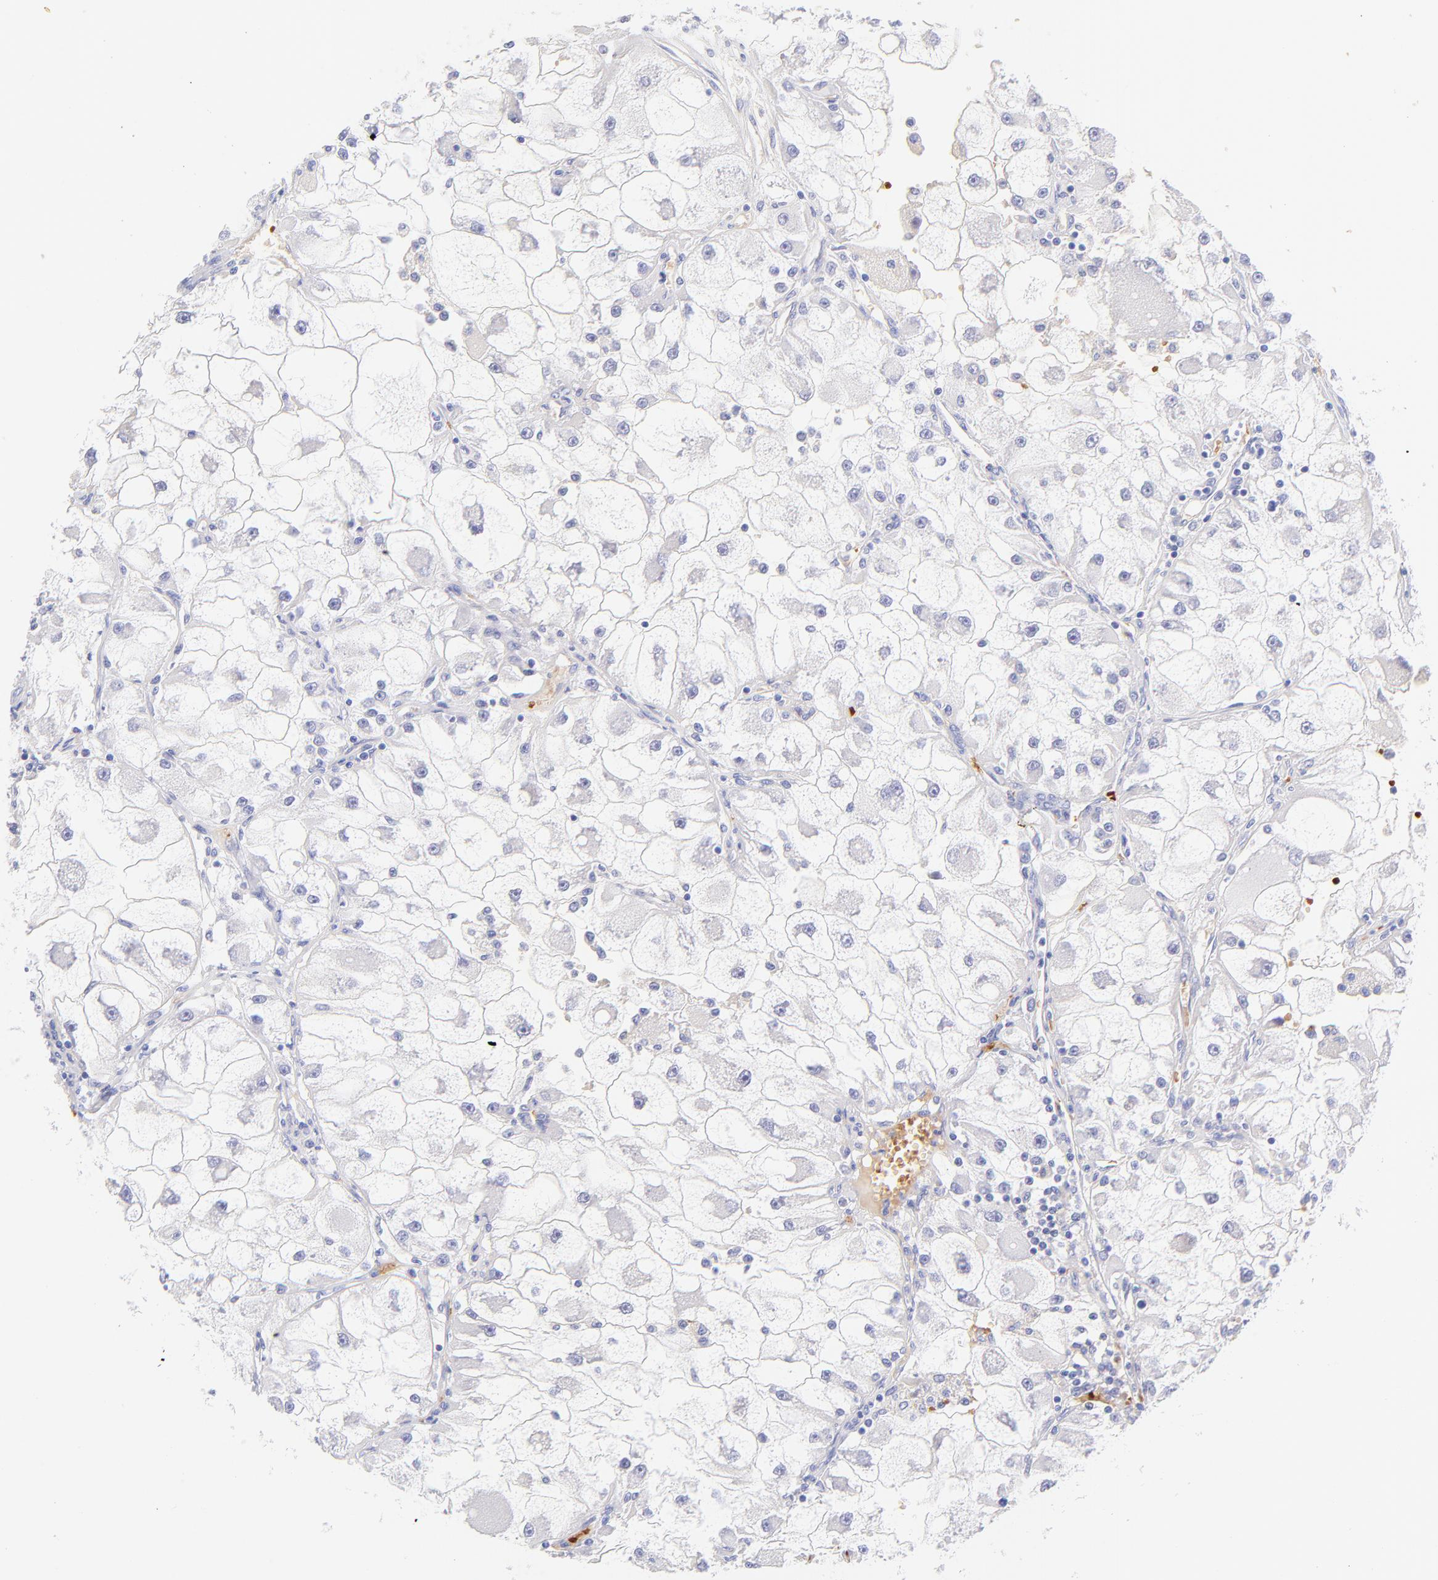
{"staining": {"intensity": "negative", "quantity": "none", "location": "none"}, "tissue": "renal cancer", "cell_type": "Tumor cells", "image_type": "cancer", "snomed": [{"axis": "morphology", "description": "Adenocarcinoma, NOS"}, {"axis": "topography", "description": "Kidney"}], "caption": "Image shows no protein staining in tumor cells of renal cancer (adenocarcinoma) tissue.", "gene": "FRMPD3", "patient": {"sex": "female", "age": 73}}